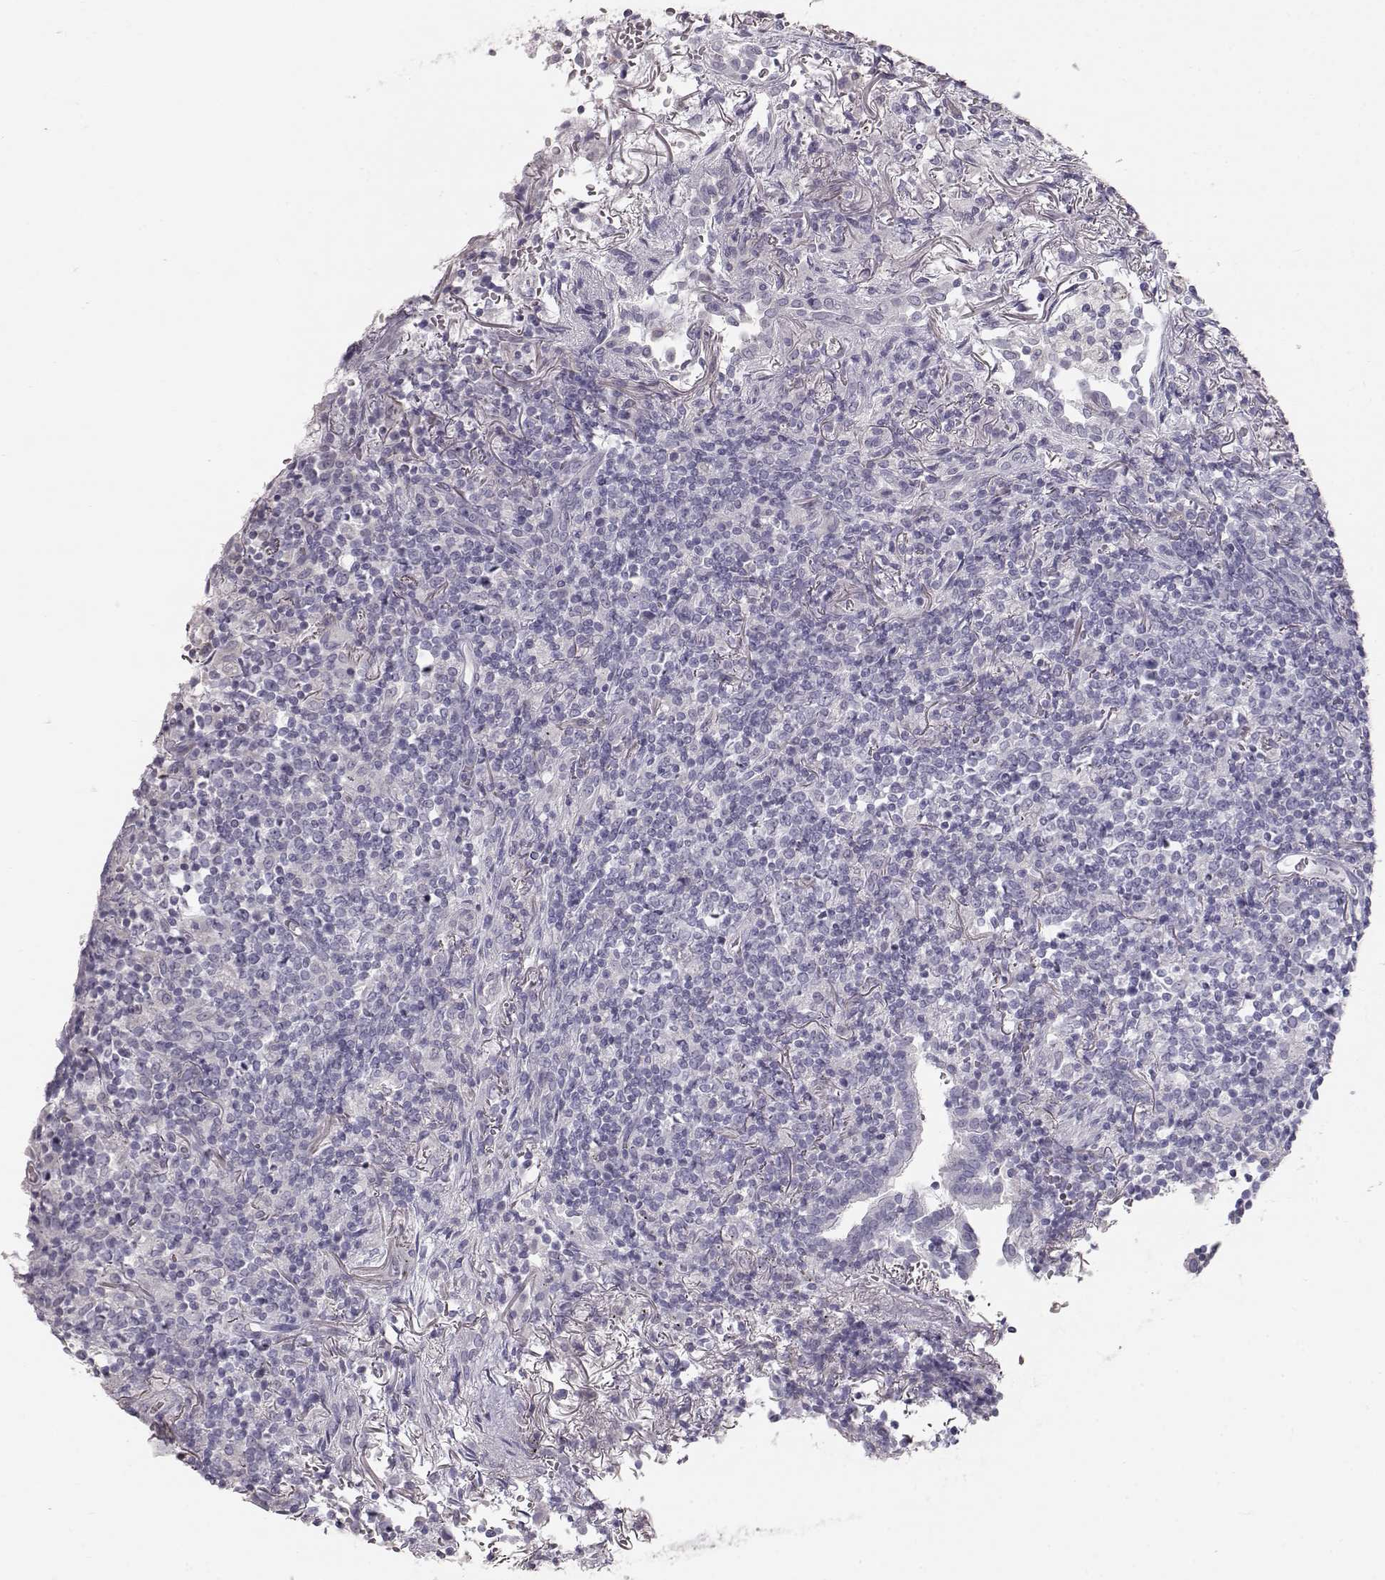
{"staining": {"intensity": "negative", "quantity": "none", "location": "none"}, "tissue": "lymphoma", "cell_type": "Tumor cells", "image_type": "cancer", "snomed": [{"axis": "morphology", "description": "Malignant lymphoma, non-Hodgkin's type, High grade"}, {"axis": "topography", "description": "Lung"}], "caption": "IHC of human high-grade malignant lymphoma, non-Hodgkin's type displays no expression in tumor cells.", "gene": "KRT33A", "patient": {"sex": "male", "age": 79}}